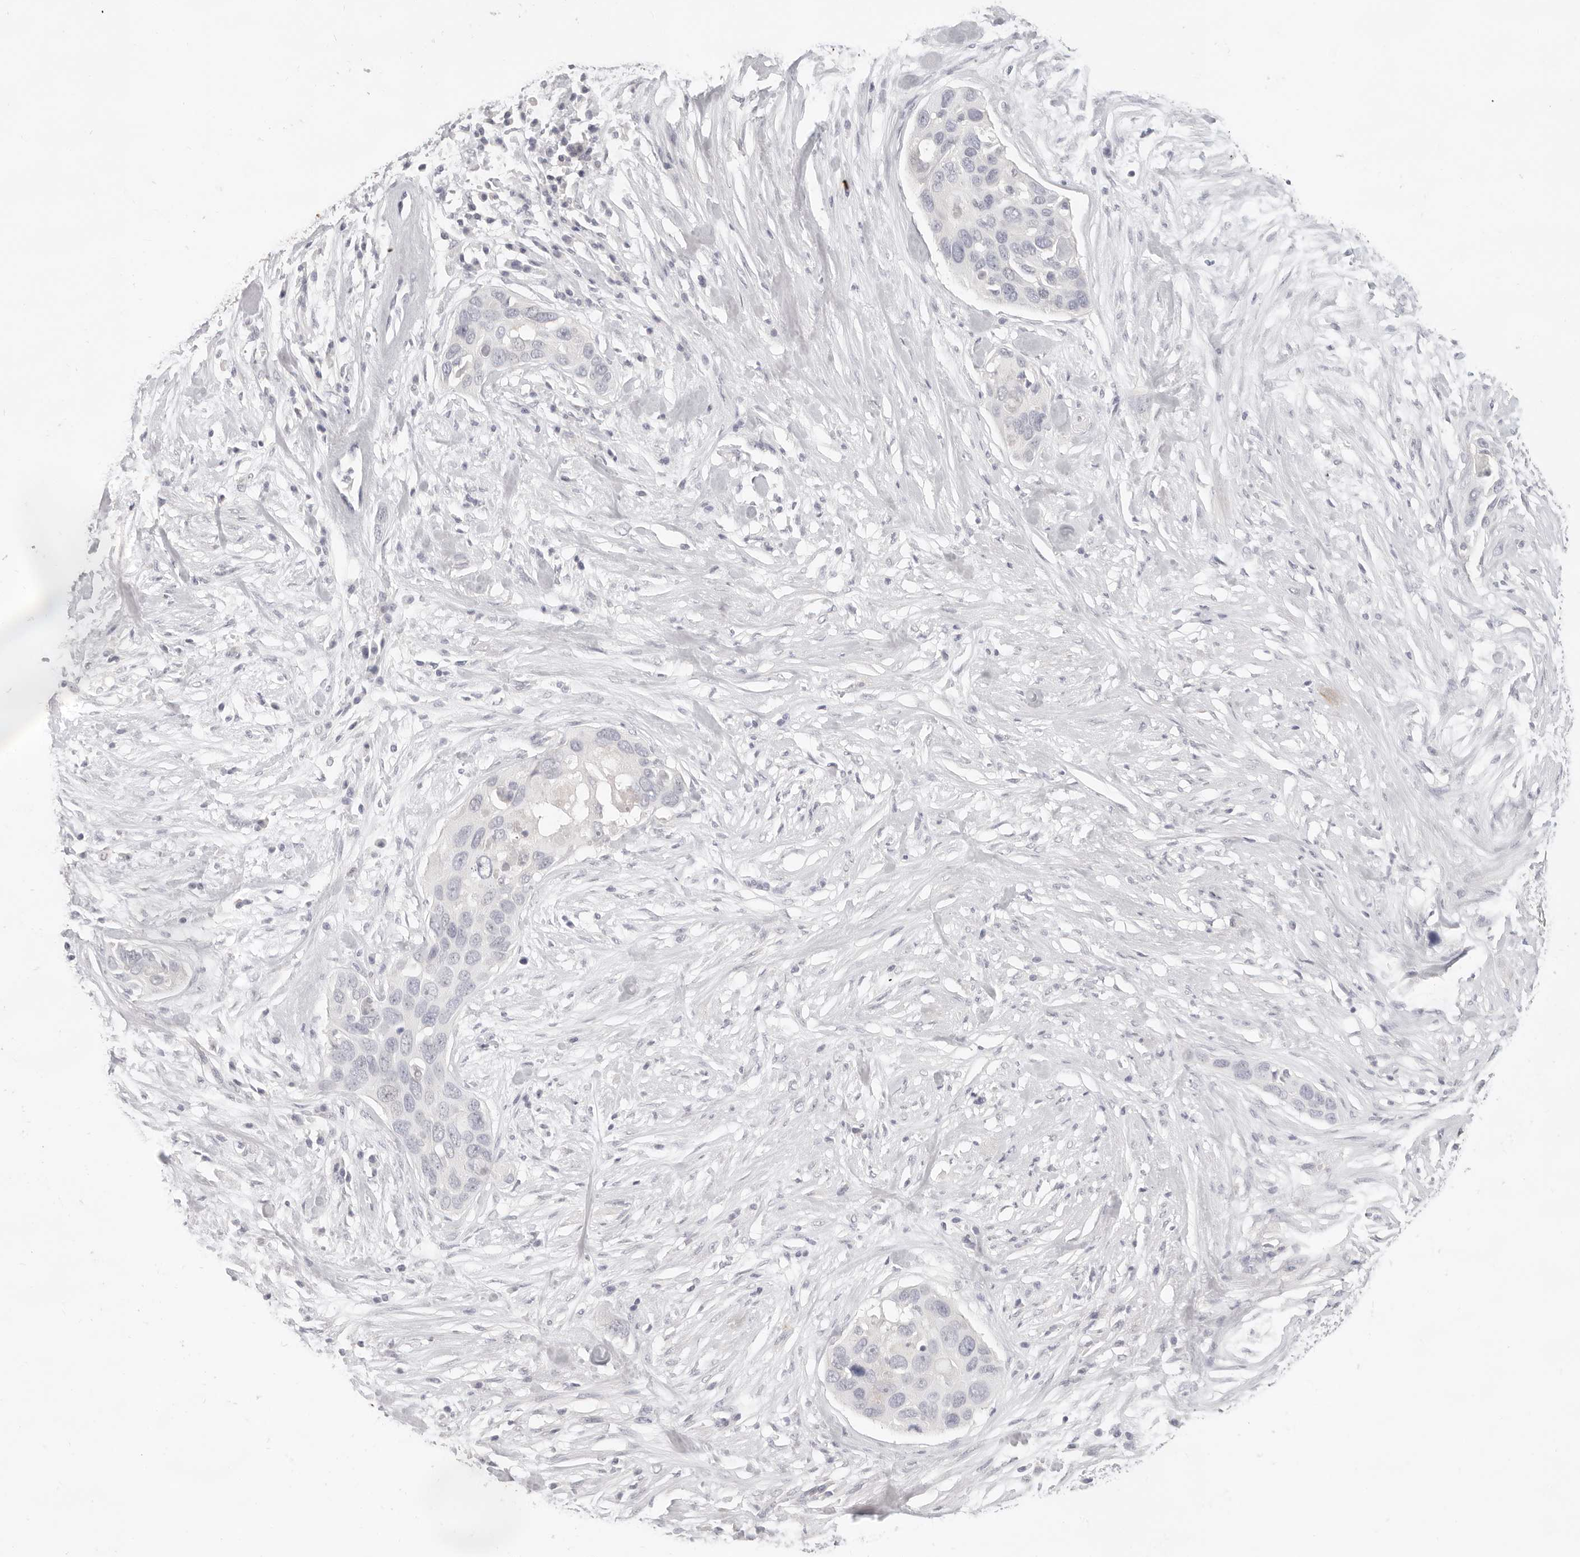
{"staining": {"intensity": "negative", "quantity": "none", "location": "none"}, "tissue": "pancreatic cancer", "cell_type": "Tumor cells", "image_type": "cancer", "snomed": [{"axis": "morphology", "description": "Adenocarcinoma, NOS"}, {"axis": "topography", "description": "Pancreas"}], "caption": "Histopathology image shows no significant protein staining in tumor cells of pancreatic cancer.", "gene": "EPCAM", "patient": {"sex": "female", "age": 60}}